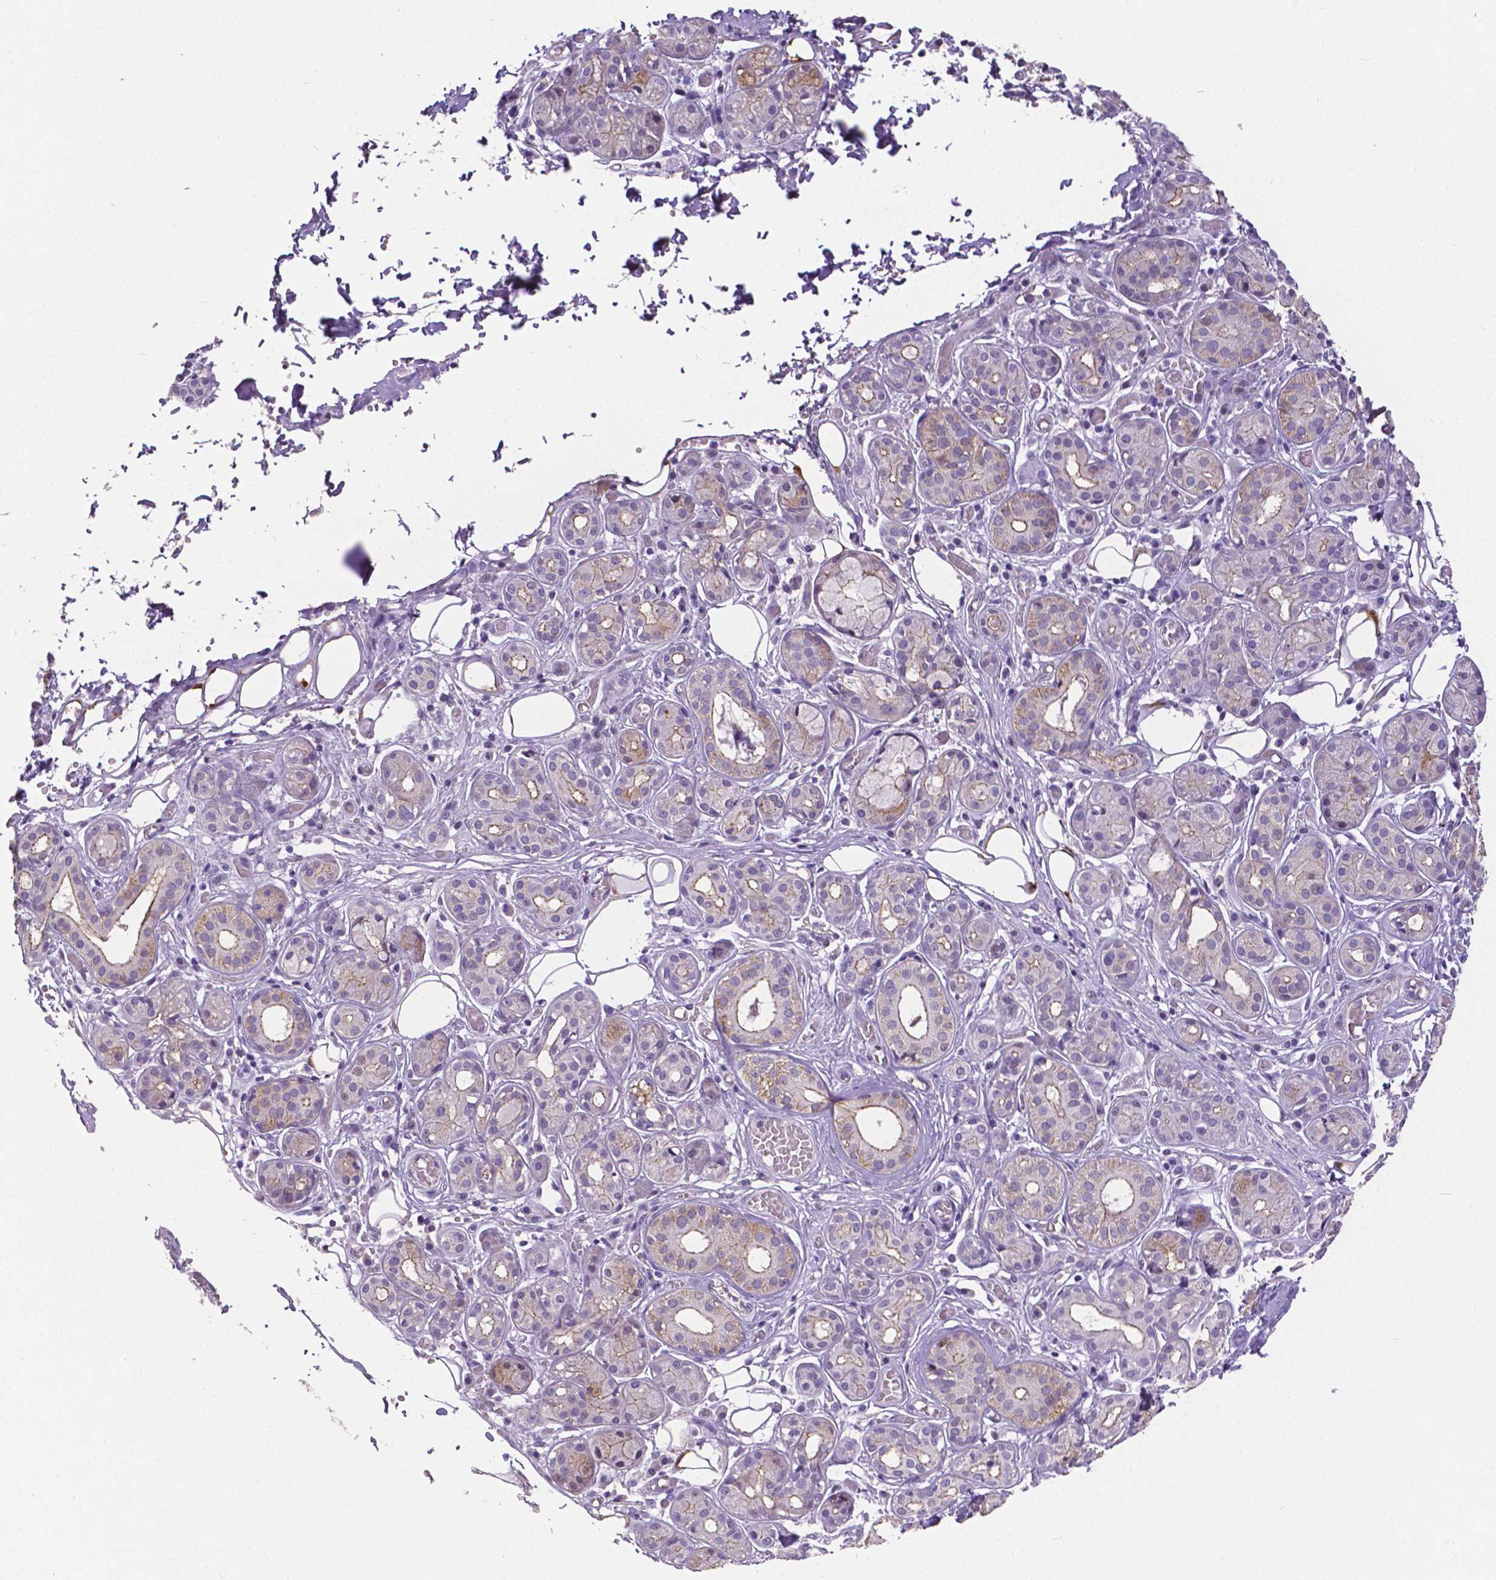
{"staining": {"intensity": "weak", "quantity": "25%-75%", "location": "cytoplasmic/membranous"}, "tissue": "salivary gland", "cell_type": "Glandular cells", "image_type": "normal", "snomed": [{"axis": "morphology", "description": "Normal tissue, NOS"}, {"axis": "topography", "description": "Salivary gland"}, {"axis": "topography", "description": "Peripheral nerve tissue"}], "caption": "Immunohistochemistry of benign salivary gland reveals low levels of weak cytoplasmic/membranous staining in about 25%-75% of glandular cells.", "gene": "OCLN", "patient": {"sex": "male", "age": 71}}